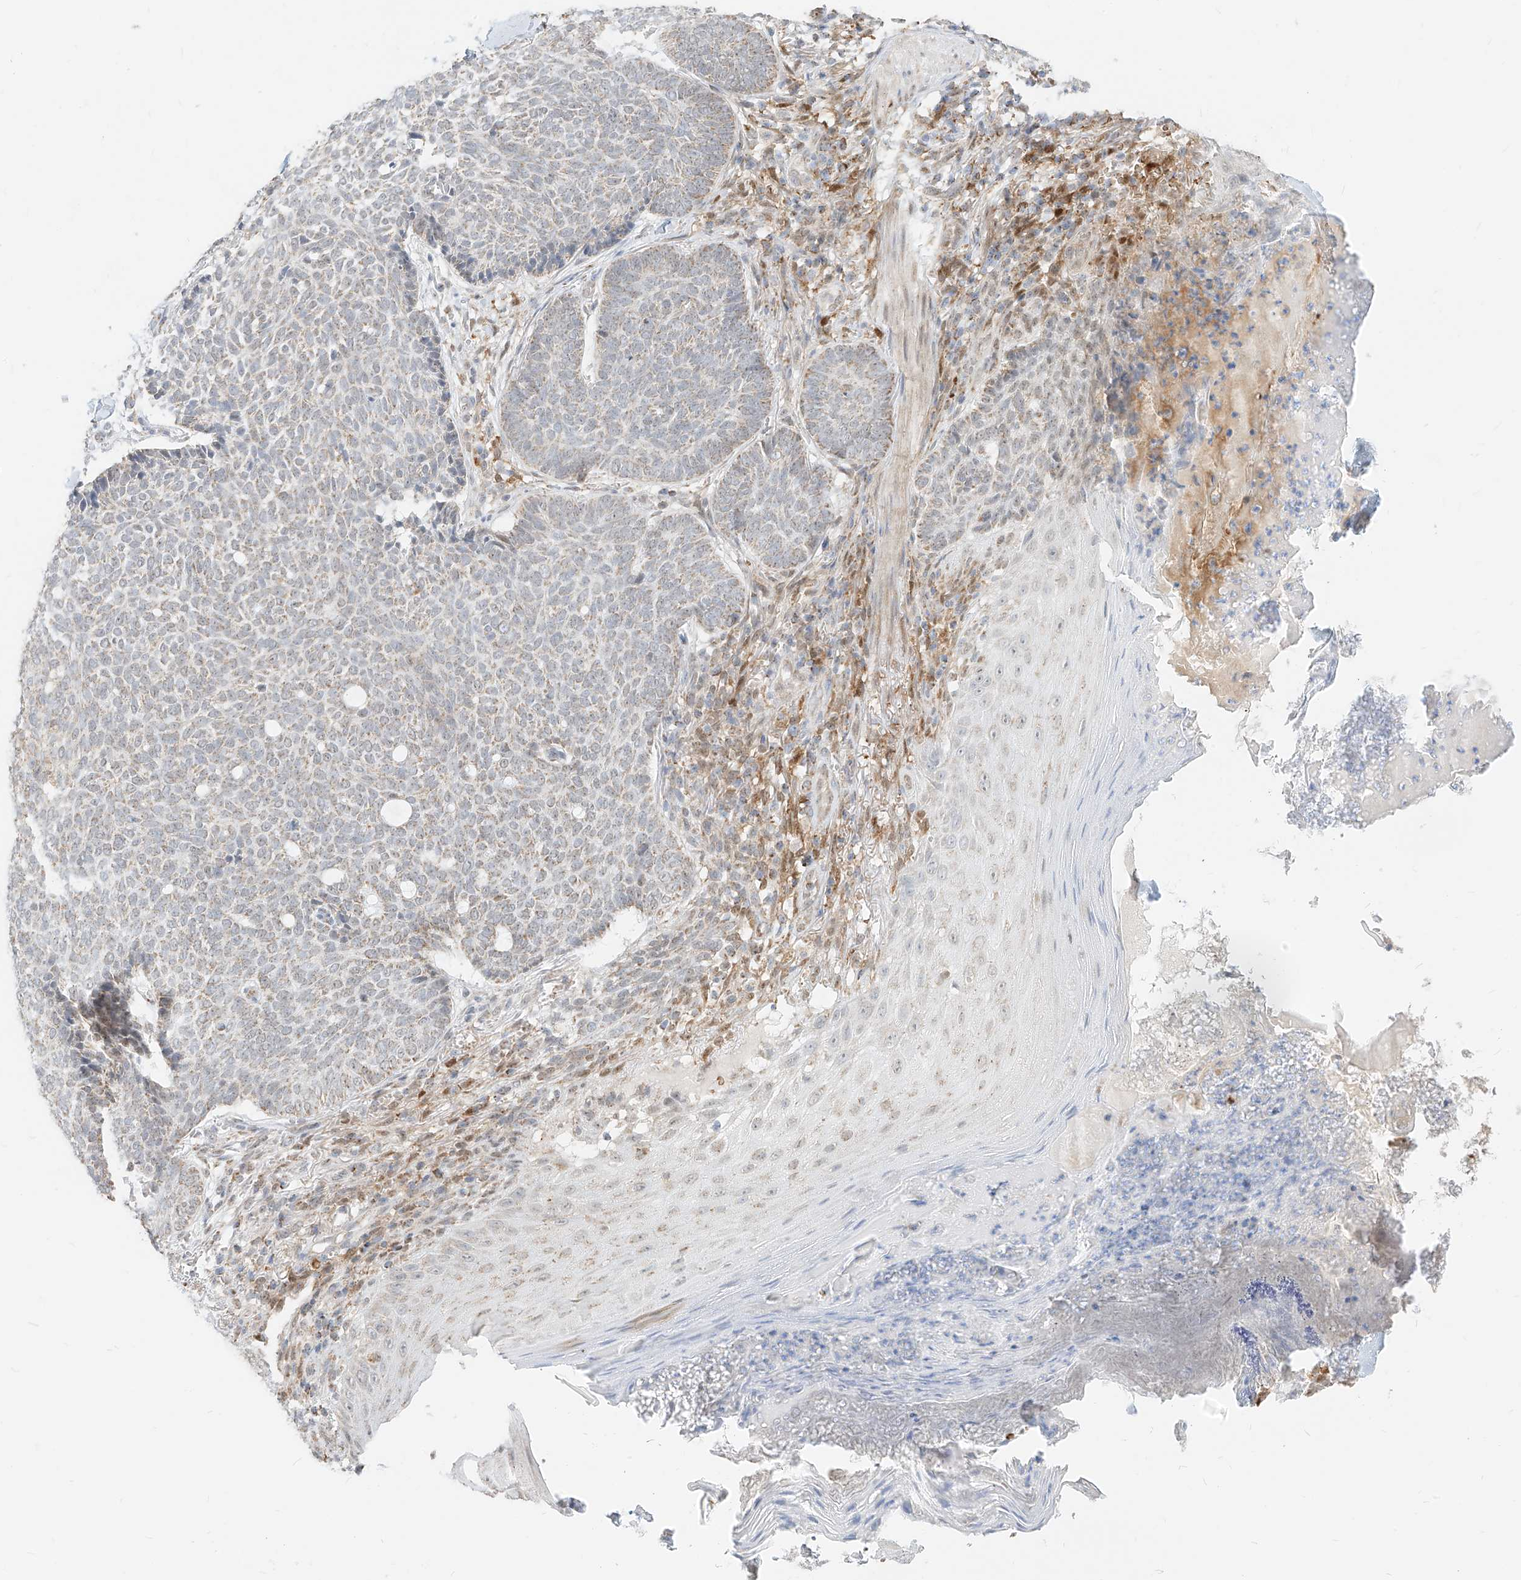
{"staining": {"intensity": "weak", "quantity": "25%-75%", "location": "cytoplasmic/membranous"}, "tissue": "skin cancer", "cell_type": "Tumor cells", "image_type": "cancer", "snomed": [{"axis": "morphology", "description": "Normal tissue, NOS"}, {"axis": "morphology", "description": "Basal cell carcinoma"}, {"axis": "topography", "description": "Skin"}], "caption": "Skin basal cell carcinoma was stained to show a protein in brown. There is low levels of weak cytoplasmic/membranous expression in approximately 25%-75% of tumor cells. (Stains: DAB (3,3'-diaminobenzidine) in brown, nuclei in blue, Microscopy: brightfield microscopy at high magnification).", "gene": "MTUS2", "patient": {"sex": "male", "age": 50}}